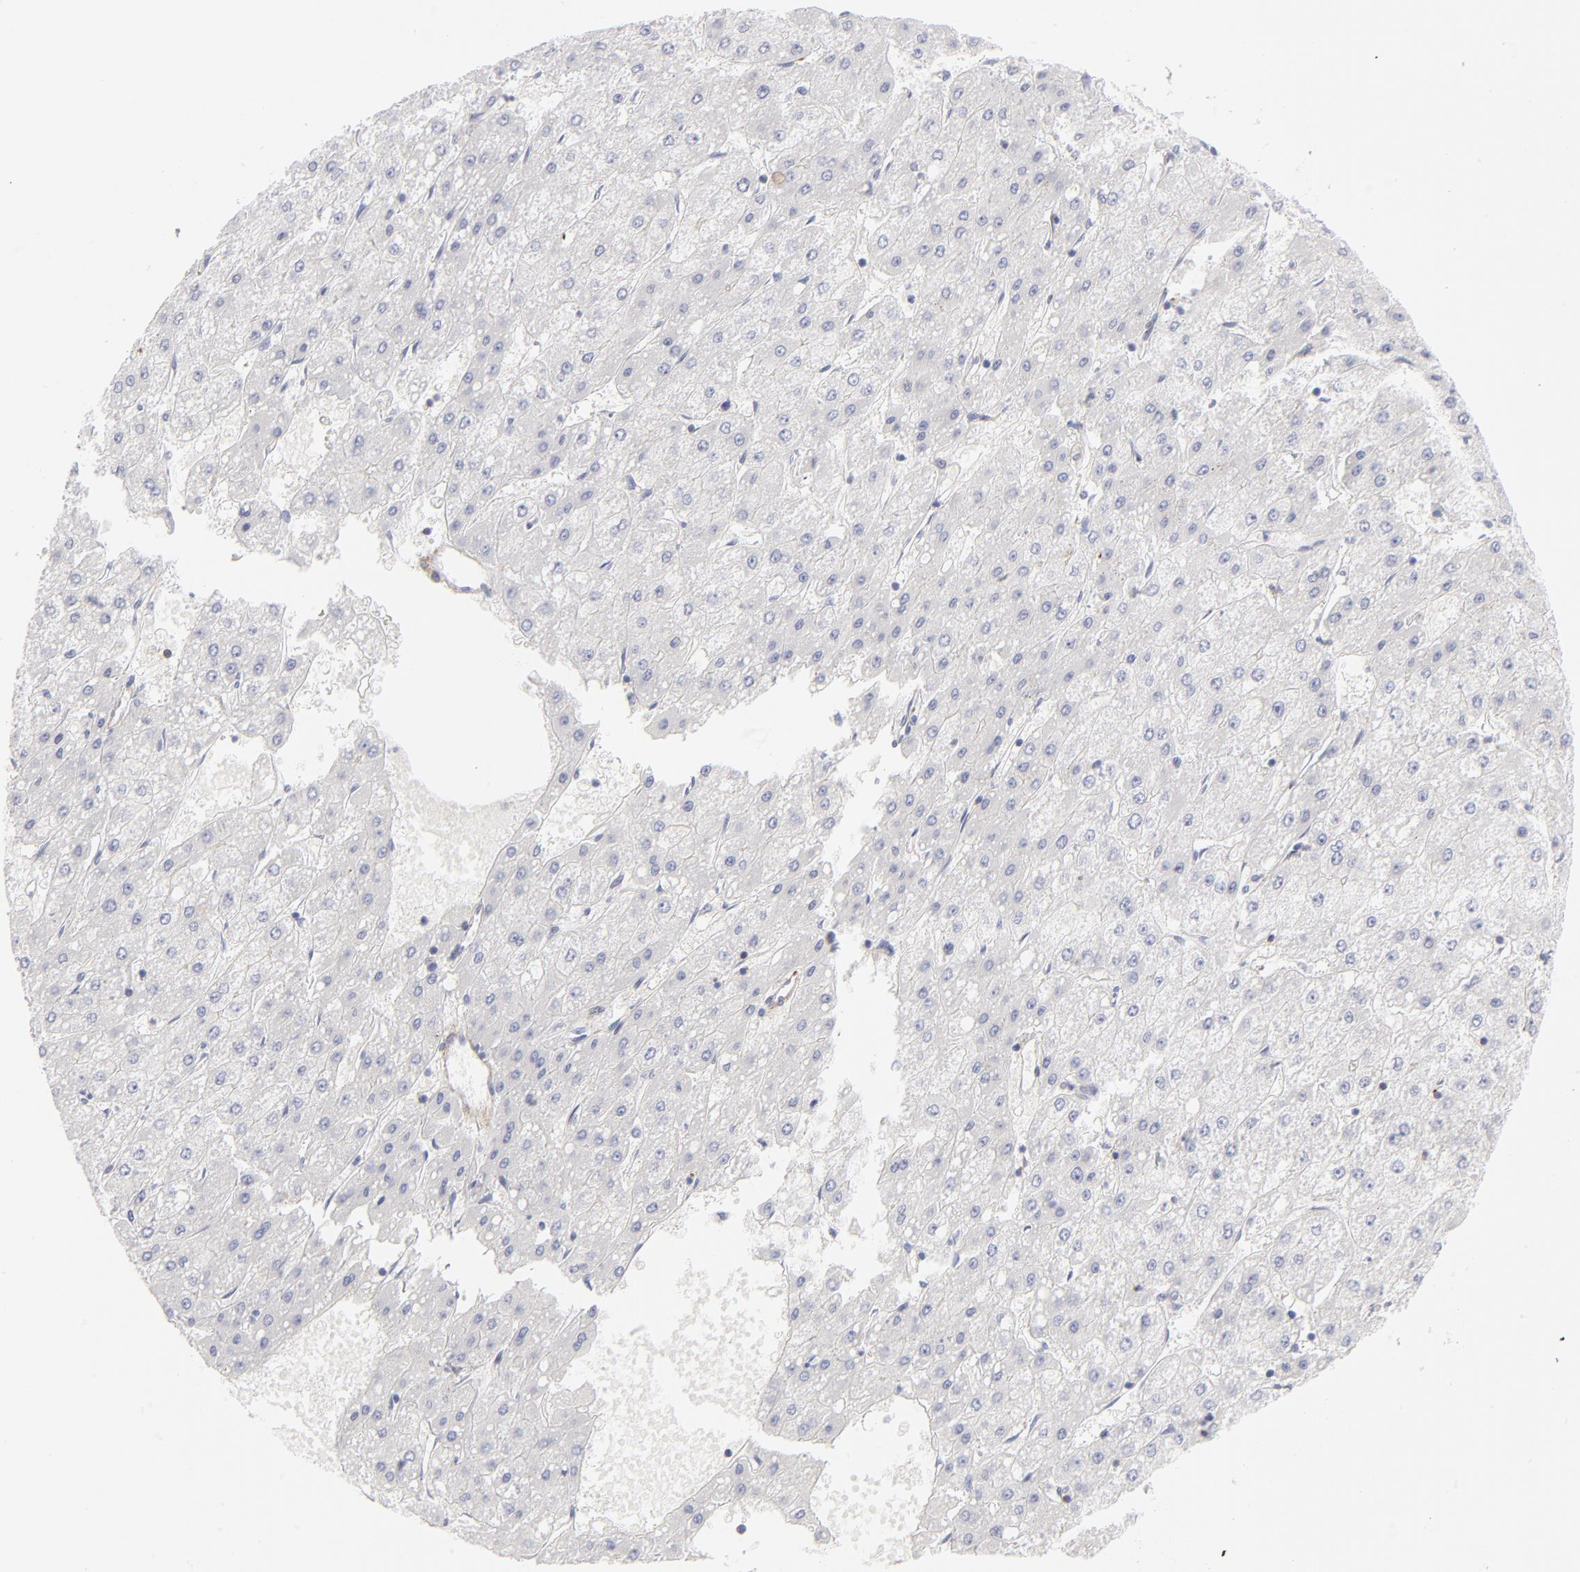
{"staining": {"intensity": "negative", "quantity": "none", "location": "none"}, "tissue": "liver cancer", "cell_type": "Tumor cells", "image_type": "cancer", "snomed": [{"axis": "morphology", "description": "Carcinoma, Hepatocellular, NOS"}, {"axis": "topography", "description": "Liver"}], "caption": "High power microscopy photomicrograph of an IHC histopathology image of liver hepatocellular carcinoma, revealing no significant staining in tumor cells.", "gene": "ACTA2", "patient": {"sex": "female", "age": 52}}